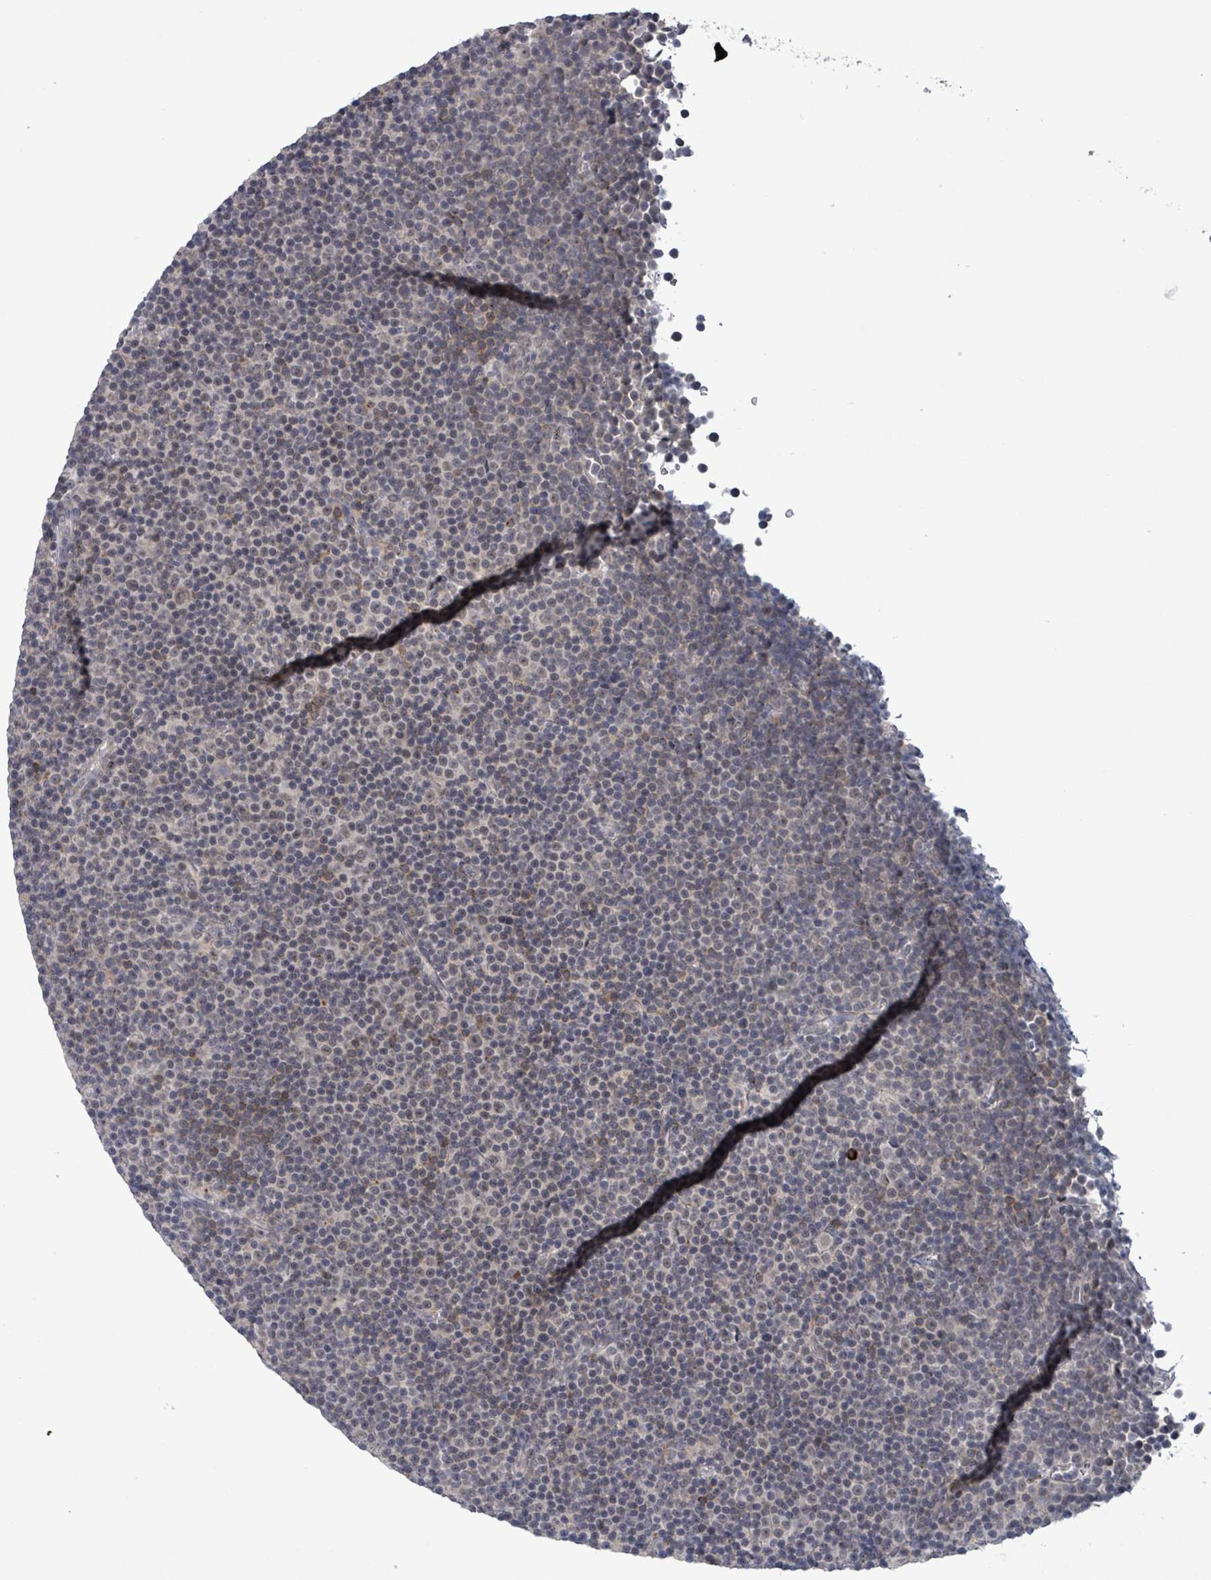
{"staining": {"intensity": "negative", "quantity": "none", "location": "none"}, "tissue": "lymphoma", "cell_type": "Tumor cells", "image_type": "cancer", "snomed": [{"axis": "morphology", "description": "Malignant lymphoma, non-Hodgkin's type, Low grade"}, {"axis": "topography", "description": "Lymph node"}], "caption": "Tumor cells are negative for brown protein staining in low-grade malignant lymphoma, non-Hodgkin's type. (DAB immunohistochemistry, high magnification).", "gene": "AMMECR1", "patient": {"sex": "female", "age": 67}}